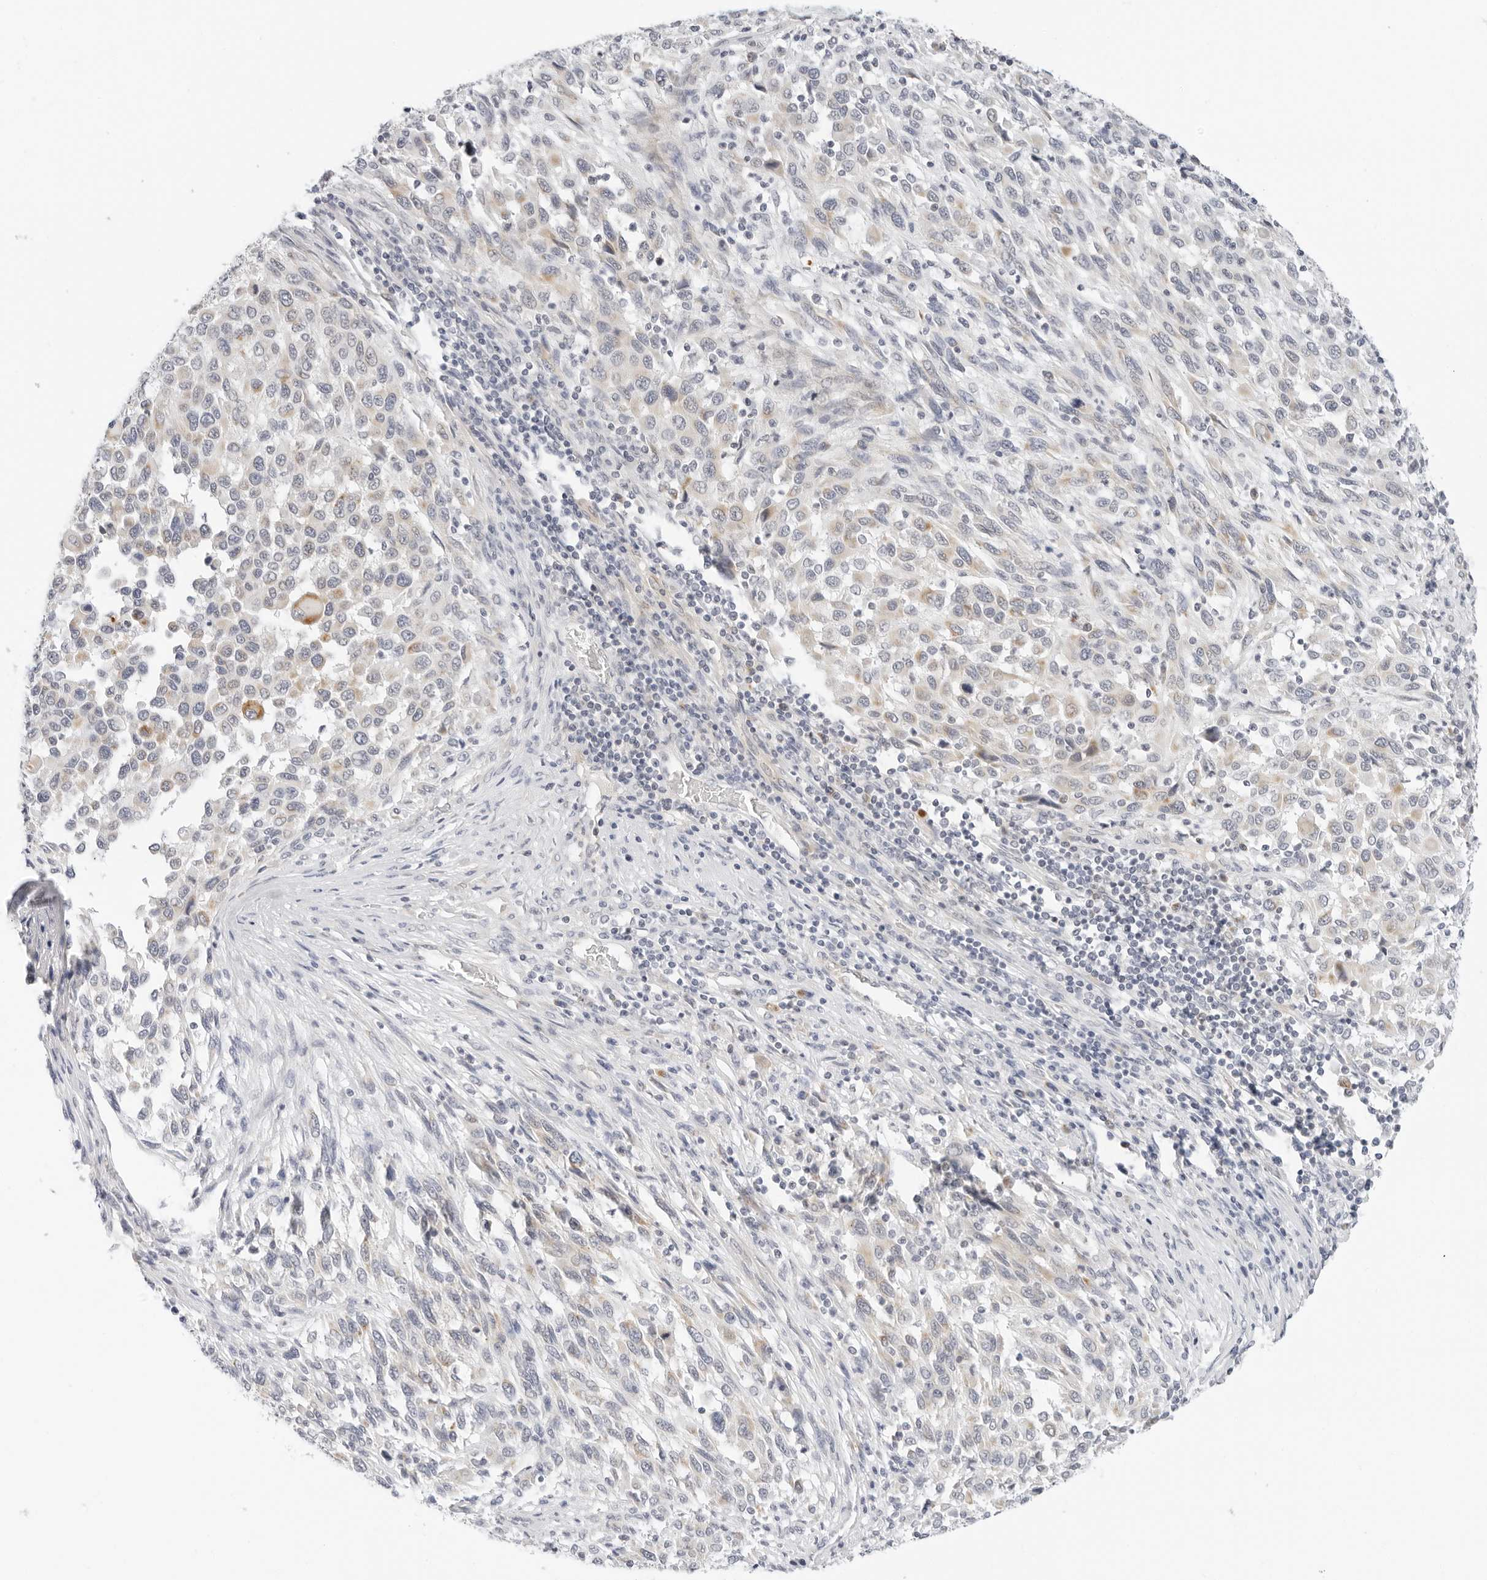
{"staining": {"intensity": "moderate", "quantity": "<25%", "location": "cytoplasmic/membranous"}, "tissue": "melanoma", "cell_type": "Tumor cells", "image_type": "cancer", "snomed": [{"axis": "morphology", "description": "Malignant melanoma, Metastatic site"}, {"axis": "topography", "description": "Lymph node"}], "caption": "Brown immunohistochemical staining in melanoma reveals moderate cytoplasmic/membranous positivity in approximately <25% of tumor cells.", "gene": "RC3H1", "patient": {"sex": "male", "age": 61}}